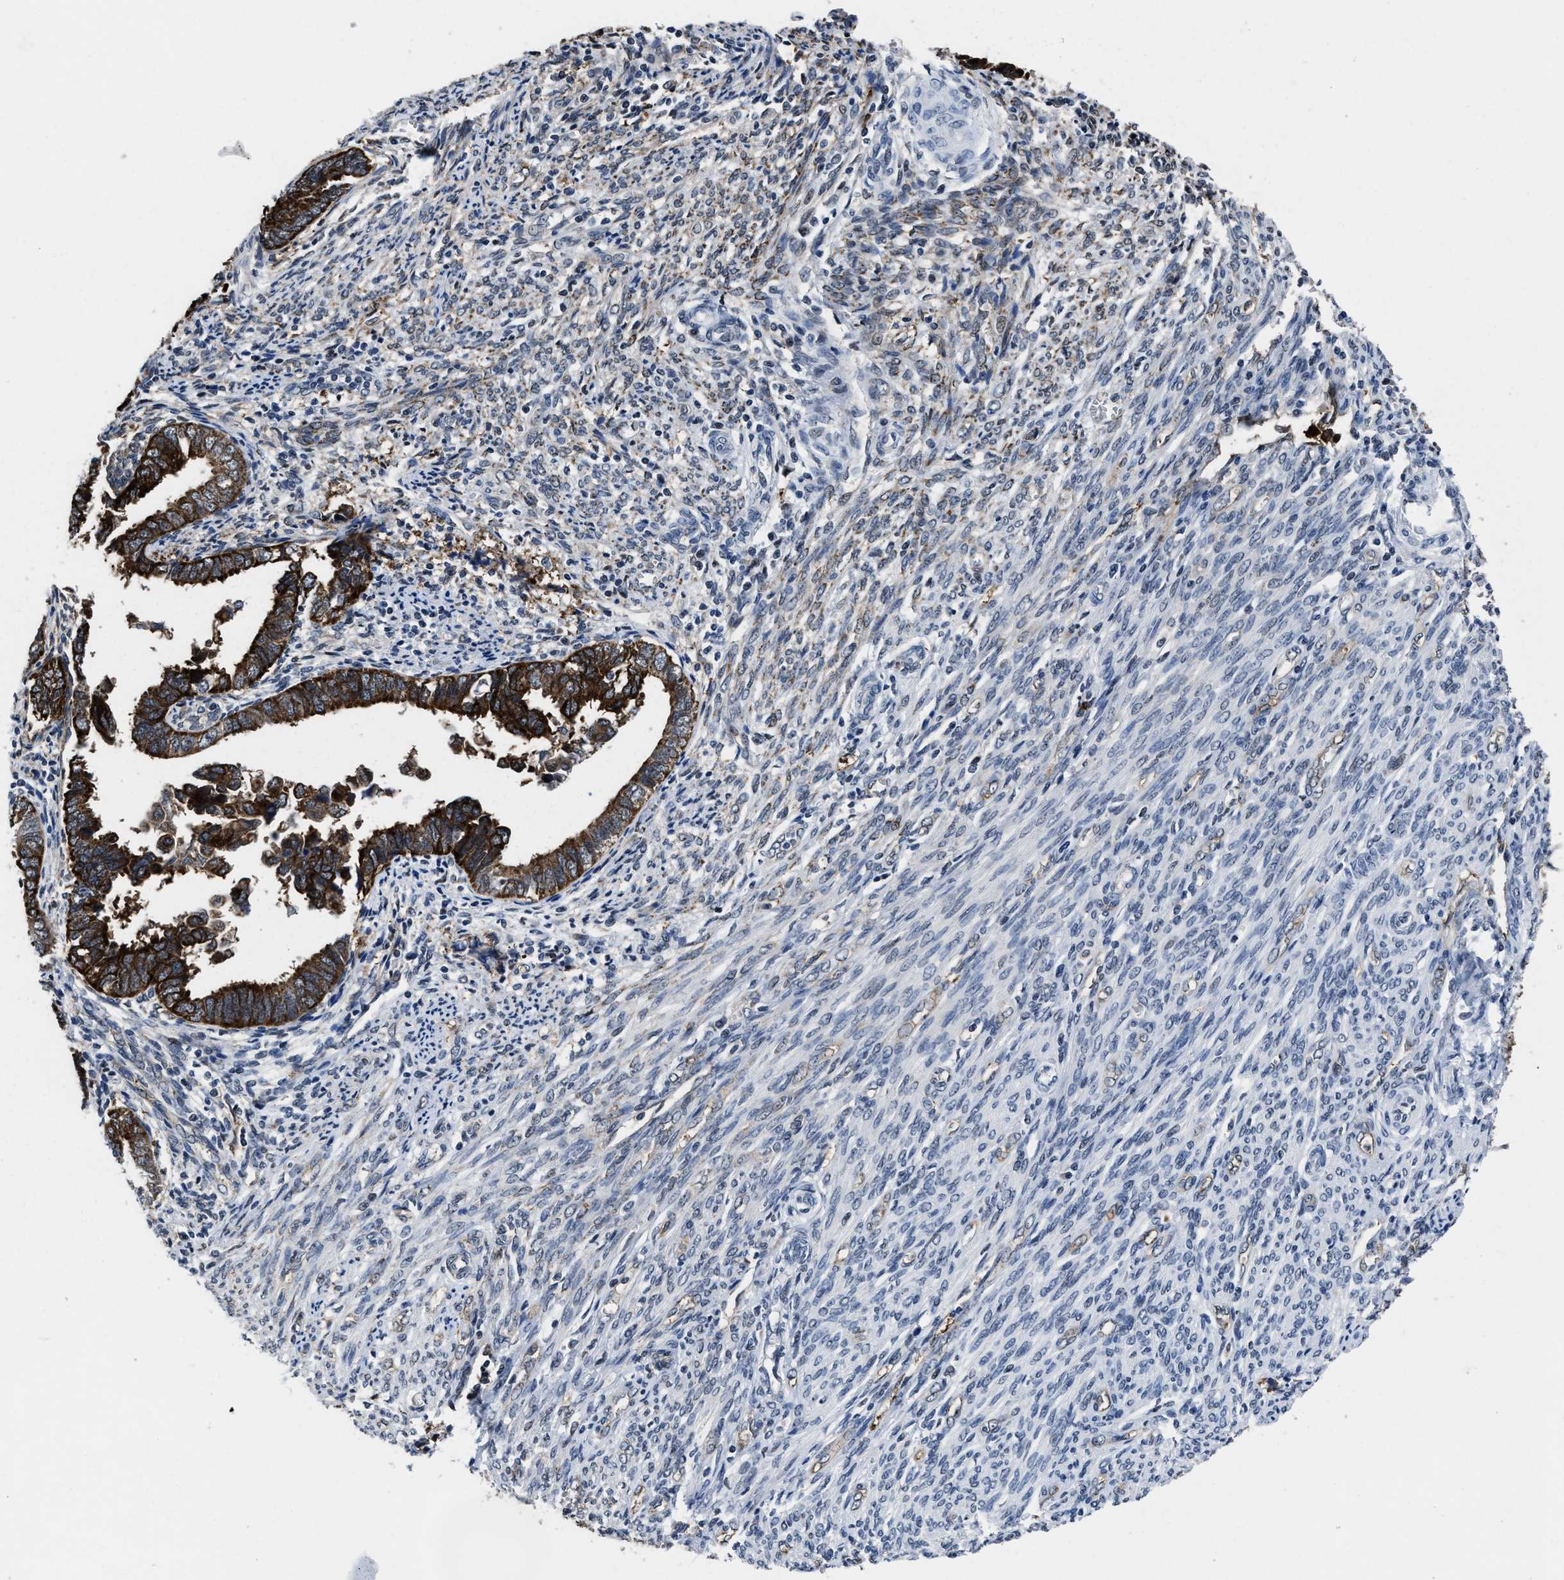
{"staining": {"intensity": "strong", "quantity": ">75%", "location": "cytoplasmic/membranous"}, "tissue": "endometrial cancer", "cell_type": "Tumor cells", "image_type": "cancer", "snomed": [{"axis": "morphology", "description": "Adenocarcinoma, NOS"}, {"axis": "topography", "description": "Endometrium"}], "caption": "Endometrial cancer was stained to show a protein in brown. There is high levels of strong cytoplasmic/membranous expression in about >75% of tumor cells.", "gene": "MARCKSL1", "patient": {"sex": "female", "age": 75}}